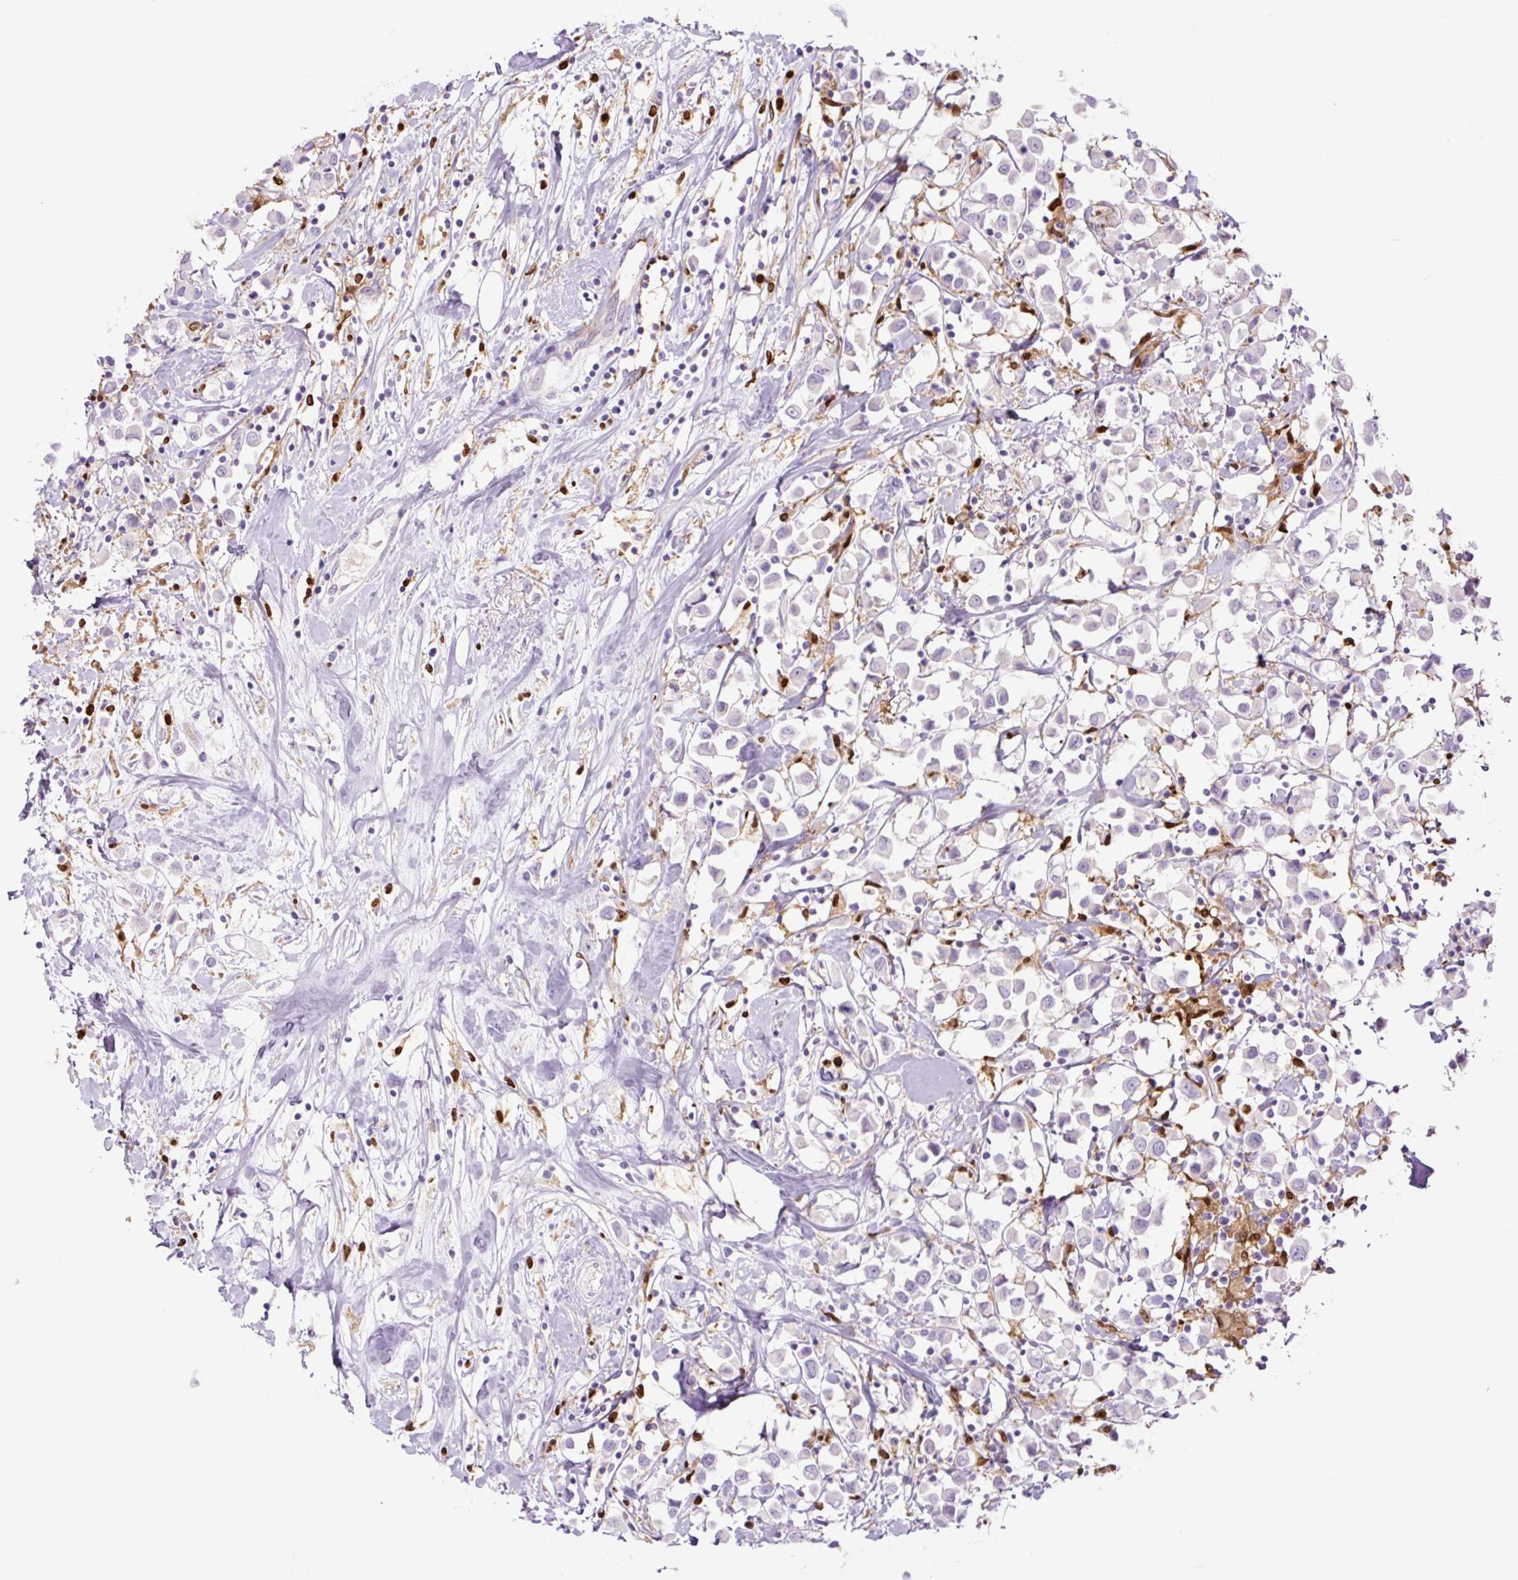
{"staining": {"intensity": "negative", "quantity": "none", "location": "none"}, "tissue": "breast cancer", "cell_type": "Tumor cells", "image_type": "cancer", "snomed": [{"axis": "morphology", "description": "Duct carcinoma"}, {"axis": "topography", "description": "Breast"}], "caption": "The immunohistochemistry photomicrograph has no significant expression in tumor cells of infiltrating ductal carcinoma (breast) tissue.", "gene": "SPI1", "patient": {"sex": "female", "age": 61}}